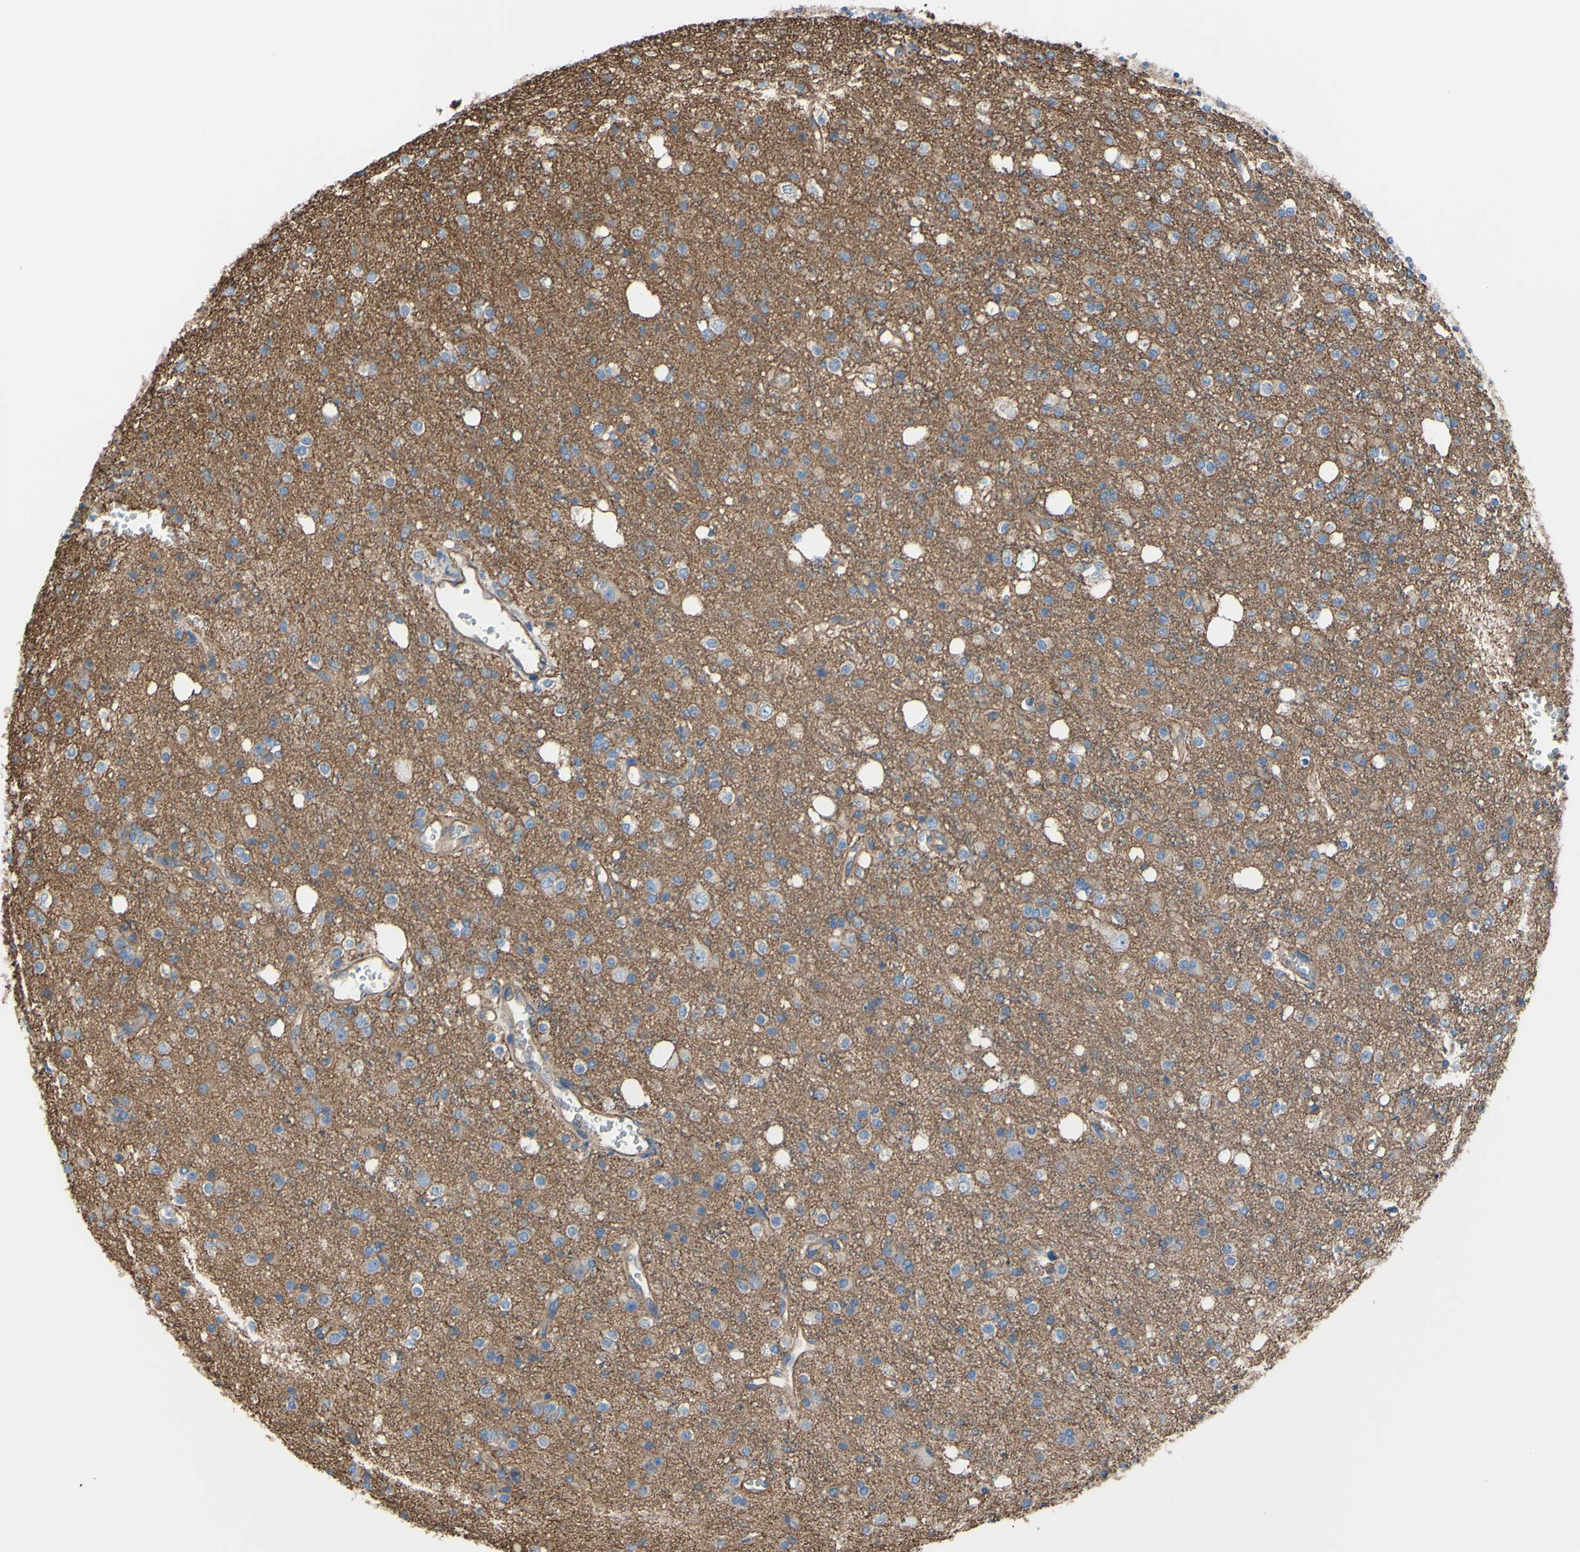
{"staining": {"intensity": "negative", "quantity": "none", "location": "none"}, "tissue": "glioma", "cell_type": "Tumor cells", "image_type": "cancer", "snomed": [{"axis": "morphology", "description": "Glioma, malignant, High grade"}, {"axis": "topography", "description": "Brain"}], "caption": "A high-resolution histopathology image shows immunohistochemistry staining of malignant glioma (high-grade), which displays no significant expression in tumor cells.", "gene": "TPBG", "patient": {"sex": "male", "age": 47}}